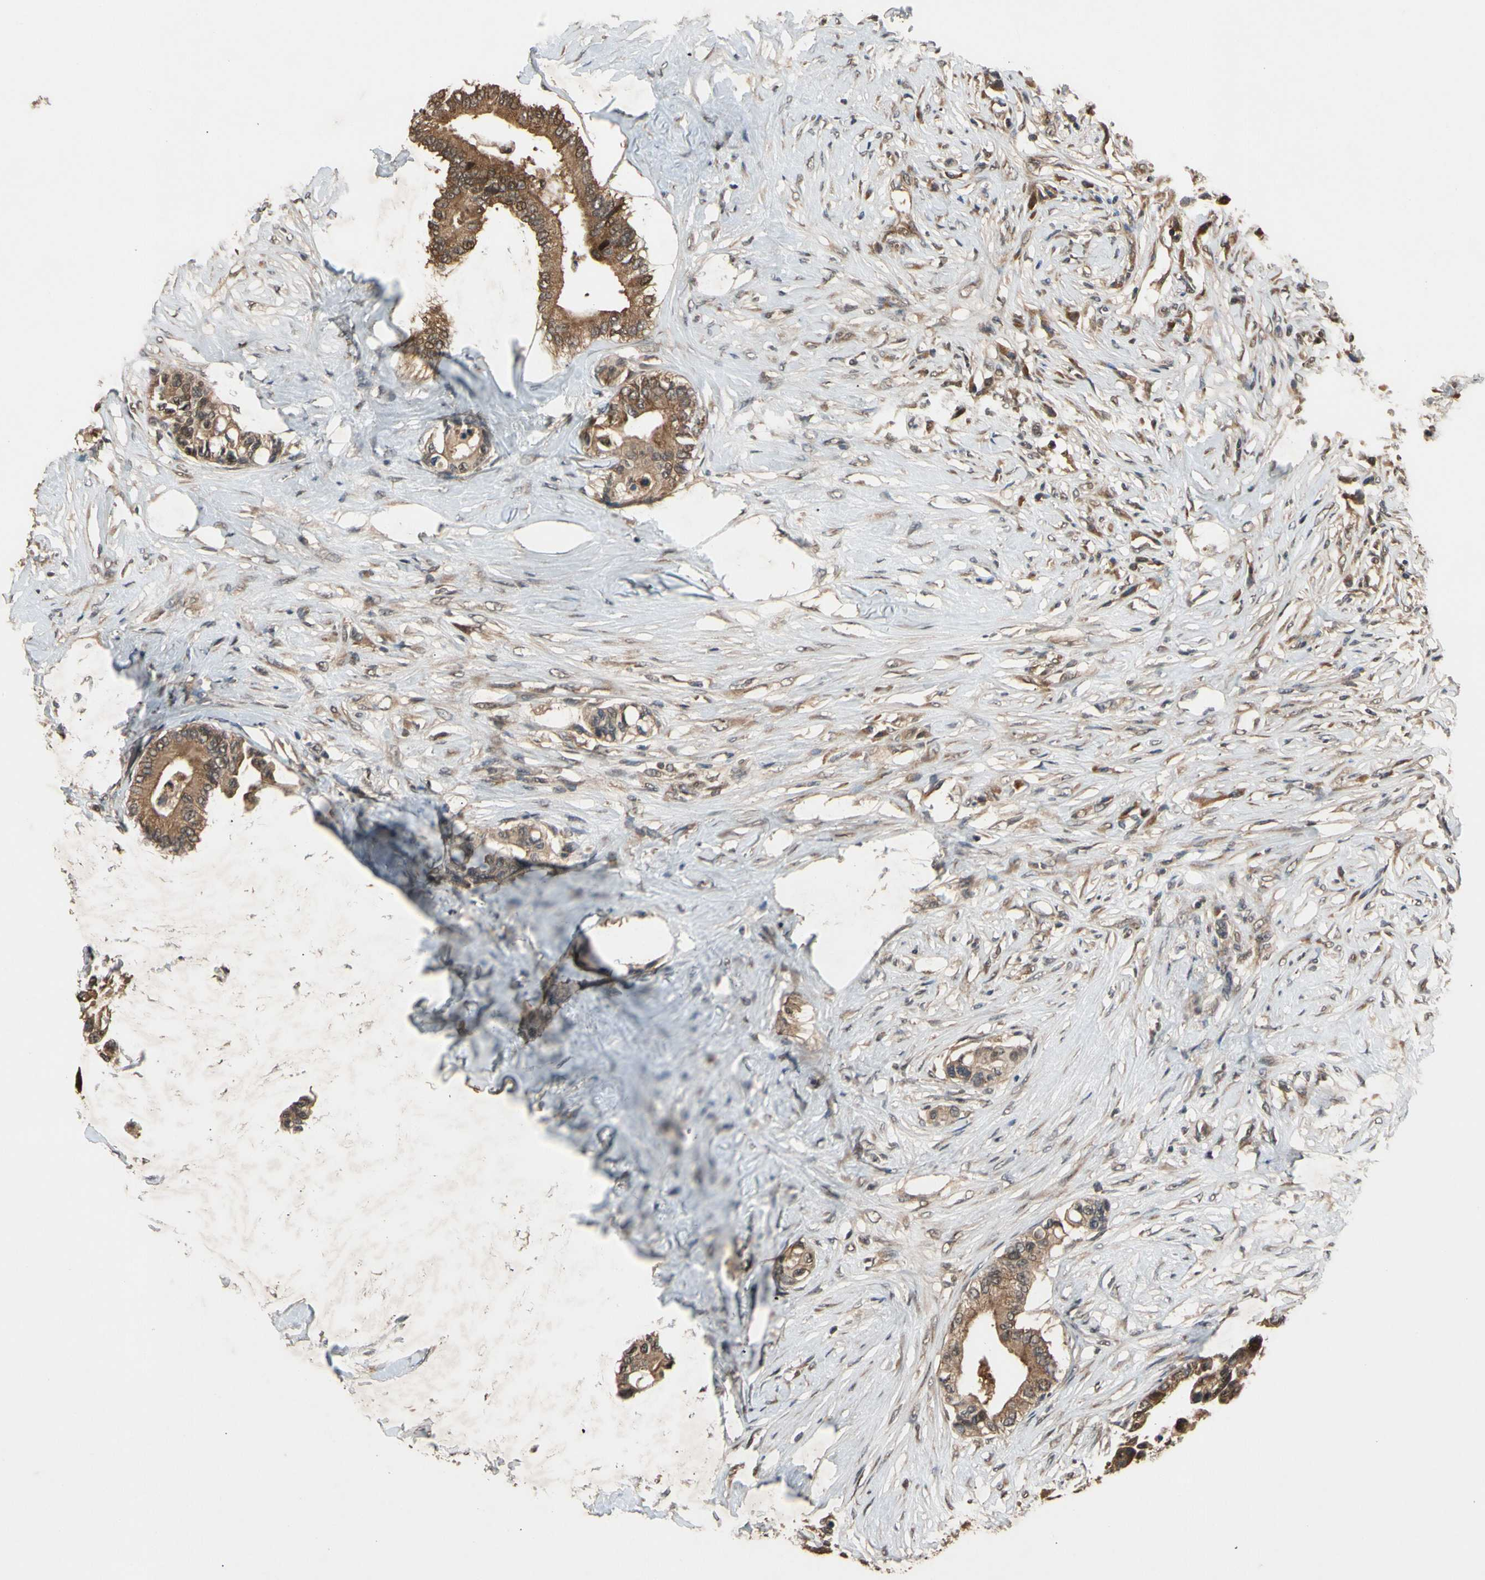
{"staining": {"intensity": "strong", "quantity": ">75%", "location": "cytoplasmic/membranous"}, "tissue": "colorectal cancer", "cell_type": "Tumor cells", "image_type": "cancer", "snomed": [{"axis": "morphology", "description": "Normal tissue, NOS"}, {"axis": "morphology", "description": "Adenocarcinoma, NOS"}, {"axis": "topography", "description": "Colon"}], "caption": "Tumor cells display strong cytoplasmic/membranous positivity in approximately >75% of cells in colorectal cancer (adenocarcinoma).", "gene": "TMEM230", "patient": {"sex": "male", "age": 82}}